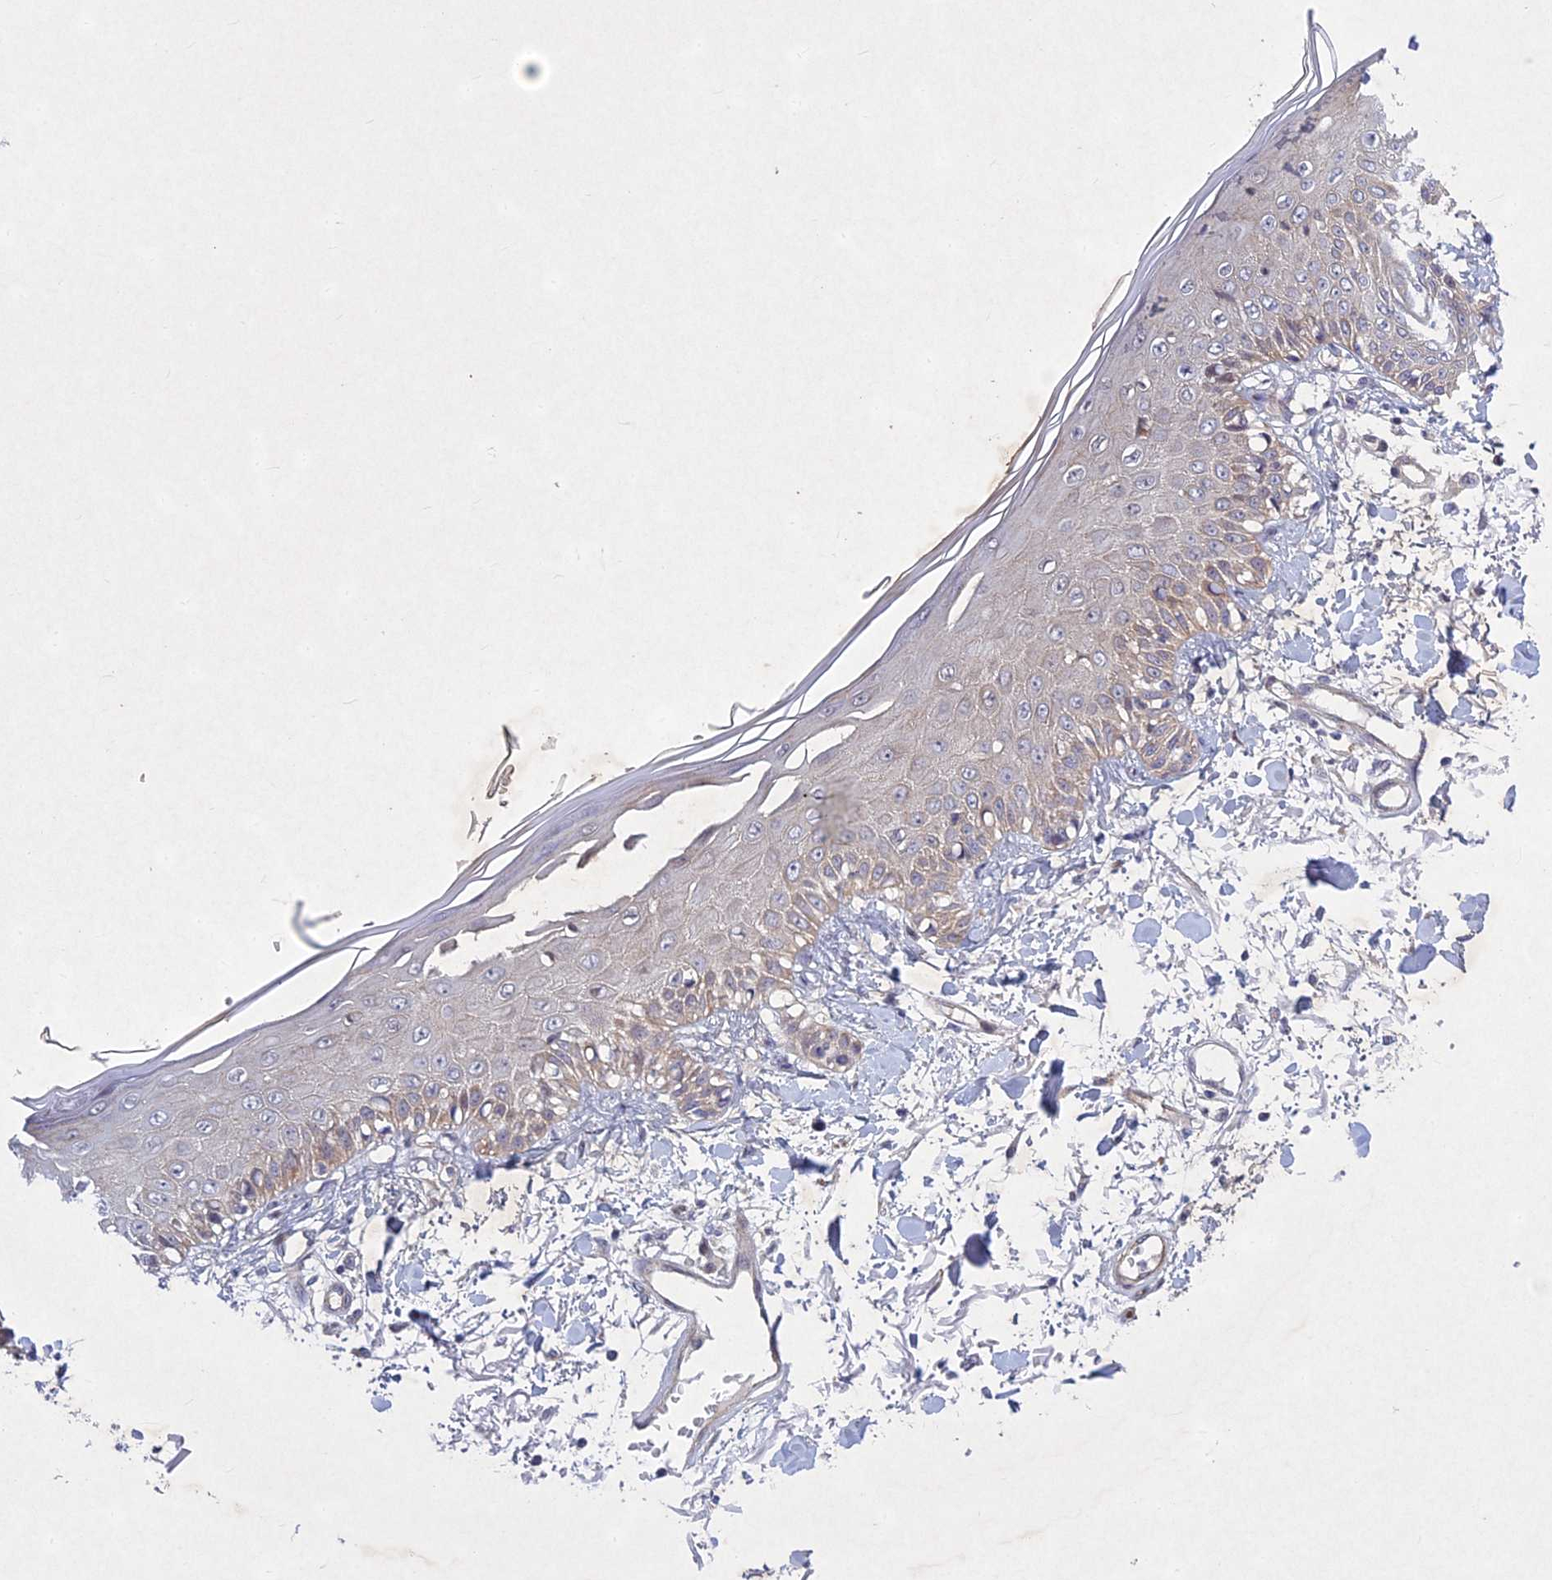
{"staining": {"intensity": "weak", "quantity": ">75%", "location": "cytoplasmic/membranous"}, "tissue": "skin", "cell_type": "Fibroblasts", "image_type": "normal", "snomed": [{"axis": "morphology", "description": "Normal tissue, NOS"}, {"axis": "morphology", "description": "Squamous cell carcinoma, NOS"}, {"axis": "topography", "description": "Skin"}, {"axis": "topography", "description": "Peripheral nerve tissue"}], "caption": "High-power microscopy captured an IHC histopathology image of benign skin, revealing weak cytoplasmic/membranous positivity in approximately >75% of fibroblasts.", "gene": "PTHLH", "patient": {"sex": "male", "age": 83}}